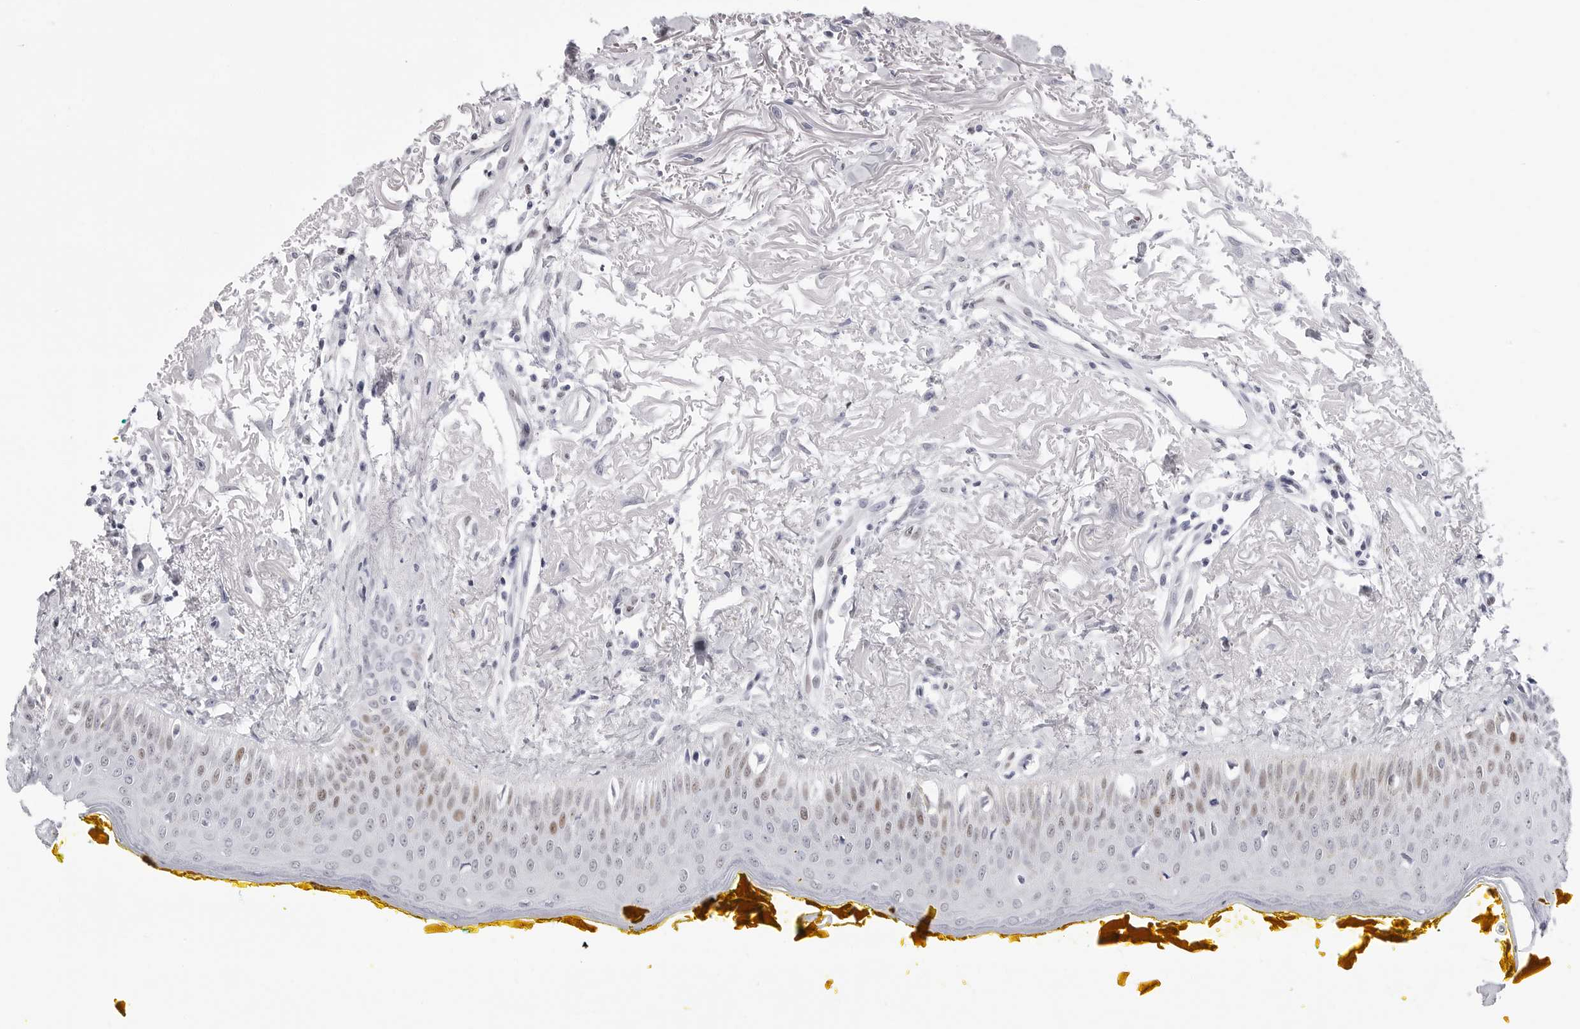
{"staining": {"intensity": "weak", "quantity": "25%-75%", "location": "nuclear"}, "tissue": "oral mucosa", "cell_type": "Squamous epithelial cells", "image_type": "normal", "snomed": [{"axis": "morphology", "description": "Normal tissue, NOS"}, {"axis": "topography", "description": "Oral tissue"}], "caption": "Immunohistochemistry (IHC) image of normal oral mucosa: oral mucosa stained using IHC exhibits low levels of weak protein expression localized specifically in the nuclear of squamous epithelial cells, appearing as a nuclear brown color.", "gene": "NASP", "patient": {"sex": "female", "age": 70}}